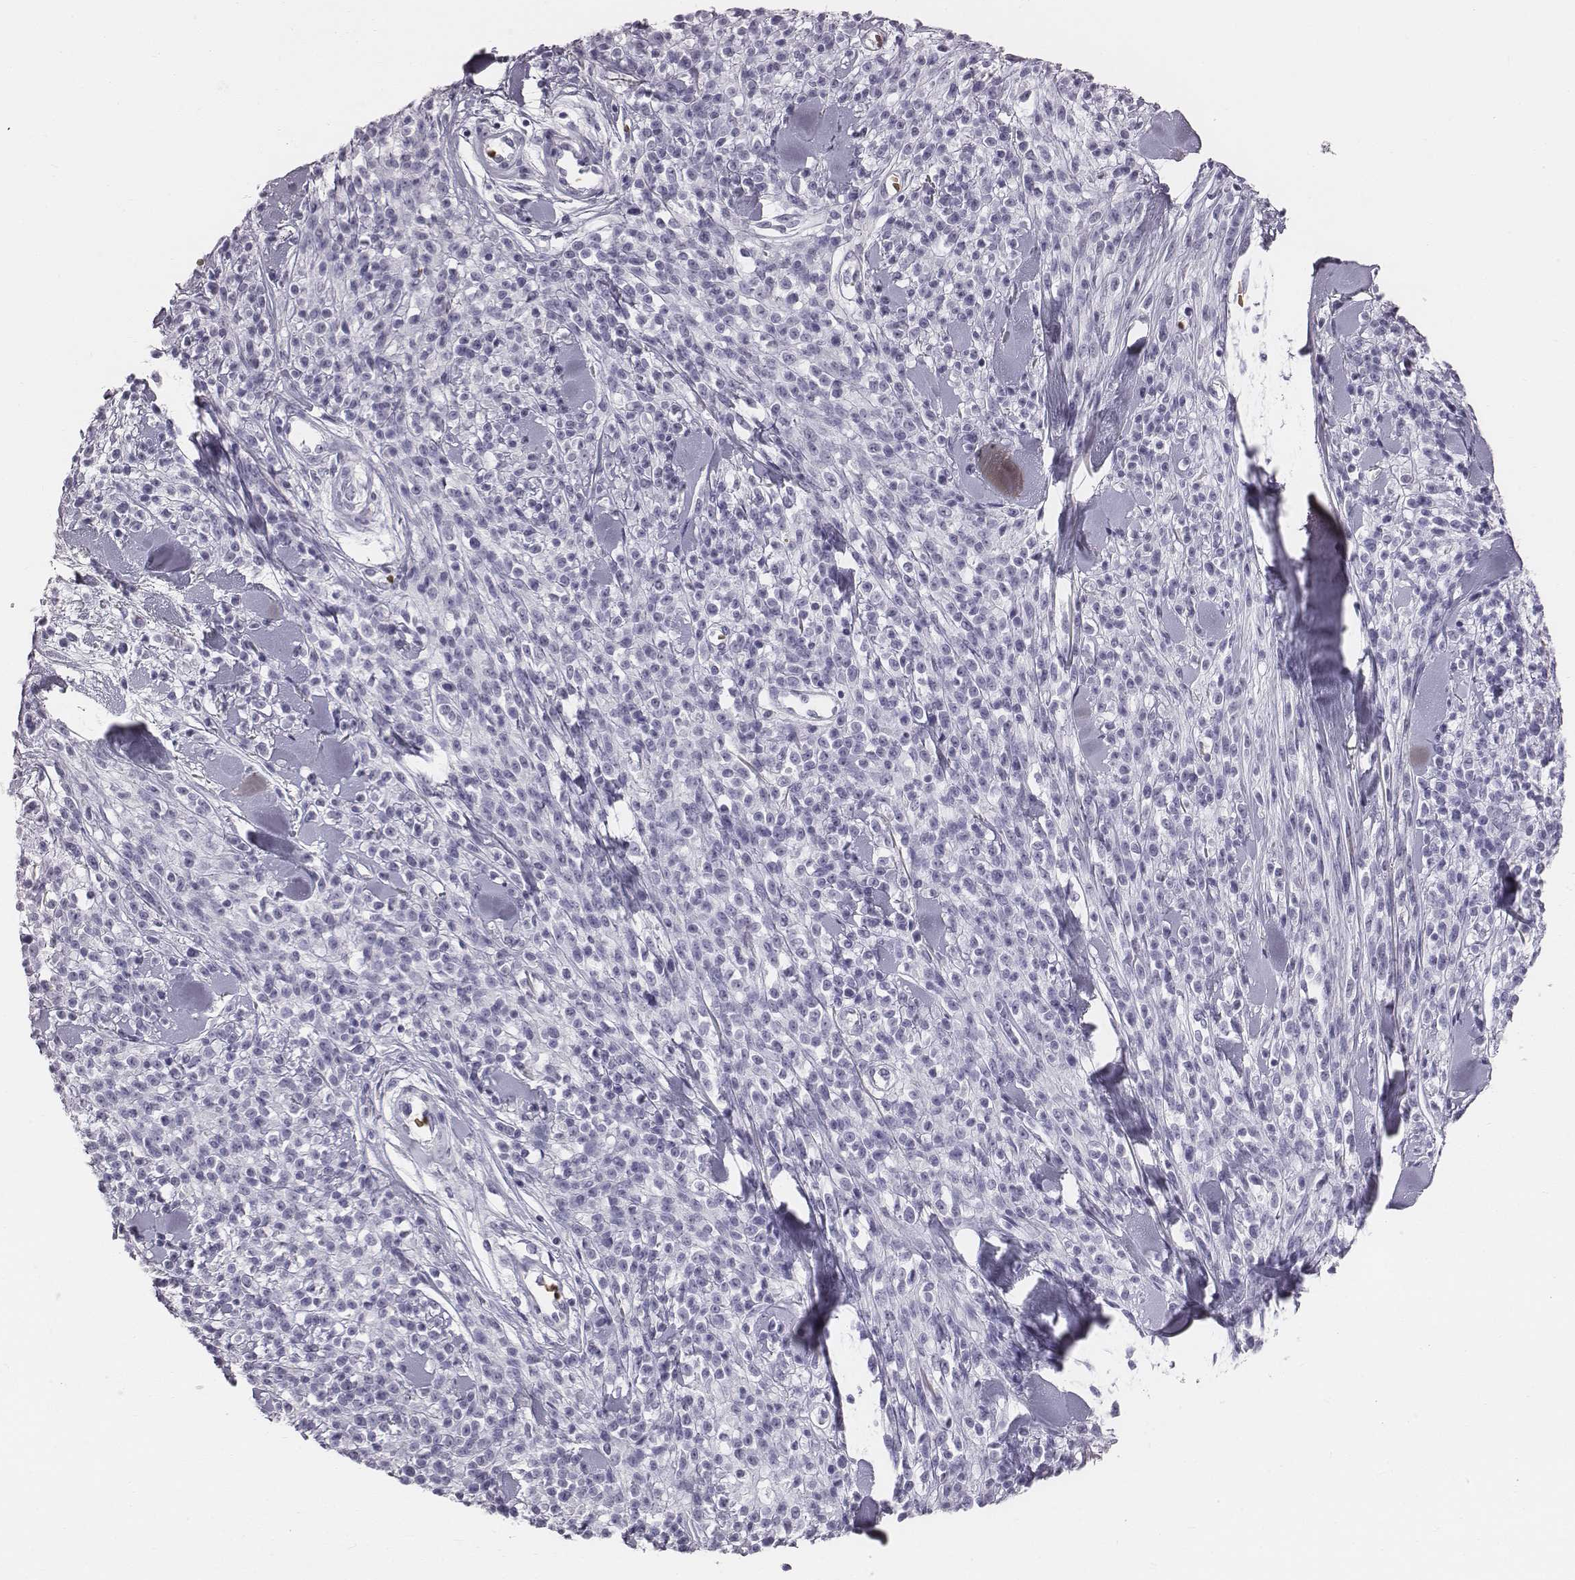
{"staining": {"intensity": "negative", "quantity": "none", "location": "none"}, "tissue": "melanoma", "cell_type": "Tumor cells", "image_type": "cancer", "snomed": [{"axis": "morphology", "description": "Malignant melanoma, NOS"}, {"axis": "topography", "description": "Skin"}, {"axis": "topography", "description": "Skin of trunk"}], "caption": "Immunohistochemistry (IHC) image of neoplastic tissue: melanoma stained with DAB (3,3'-diaminobenzidine) demonstrates no significant protein positivity in tumor cells.", "gene": "HBZ", "patient": {"sex": "male", "age": 74}}